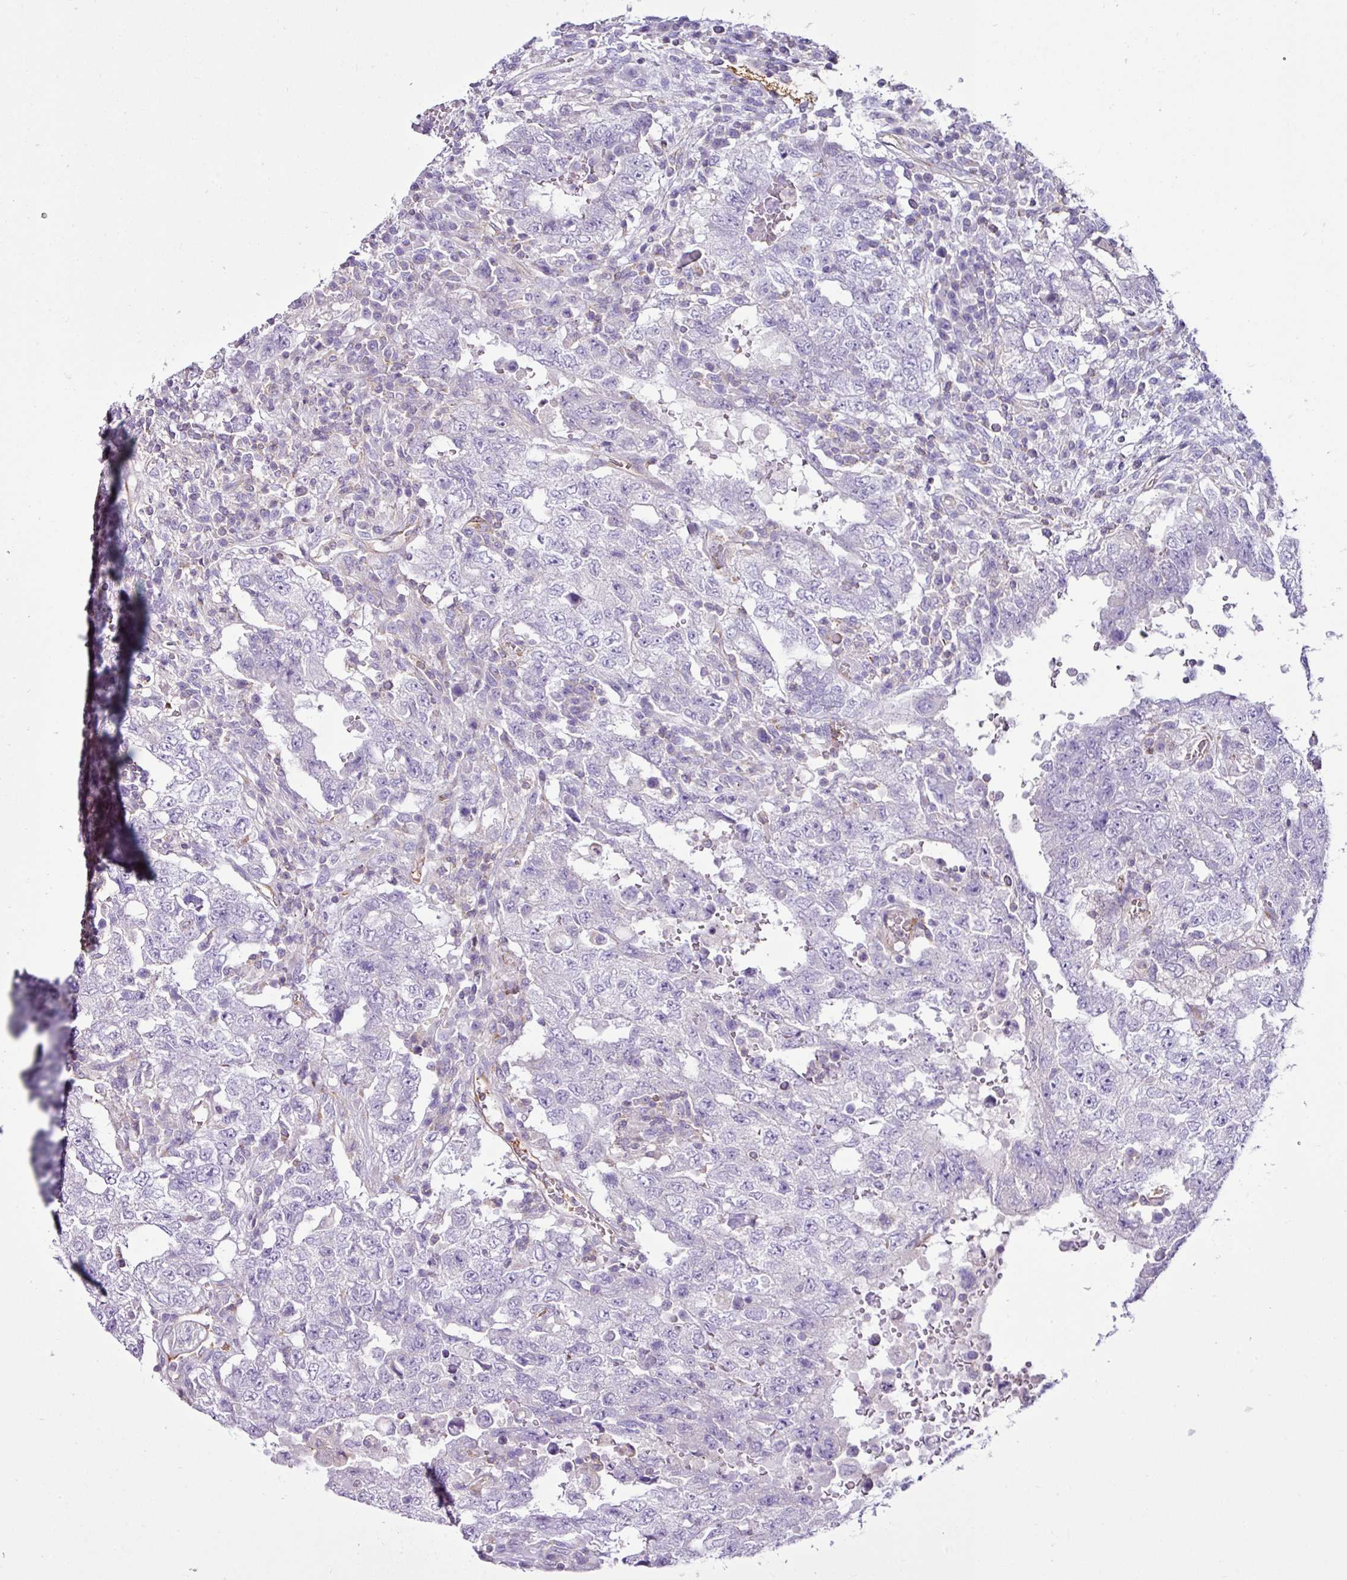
{"staining": {"intensity": "negative", "quantity": "none", "location": "none"}, "tissue": "testis cancer", "cell_type": "Tumor cells", "image_type": "cancer", "snomed": [{"axis": "morphology", "description": "Carcinoma, Embryonal, NOS"}, {"axis": "topography", "description": "Testis"}], "caption": "Testis embryonal carcinoma was stained to show a protein in brown. There is no significant positivity in tumor cells. Nuclei are stained in blue.", "gene": "EME2", "patient": {"sex": "male", "age": 26}}